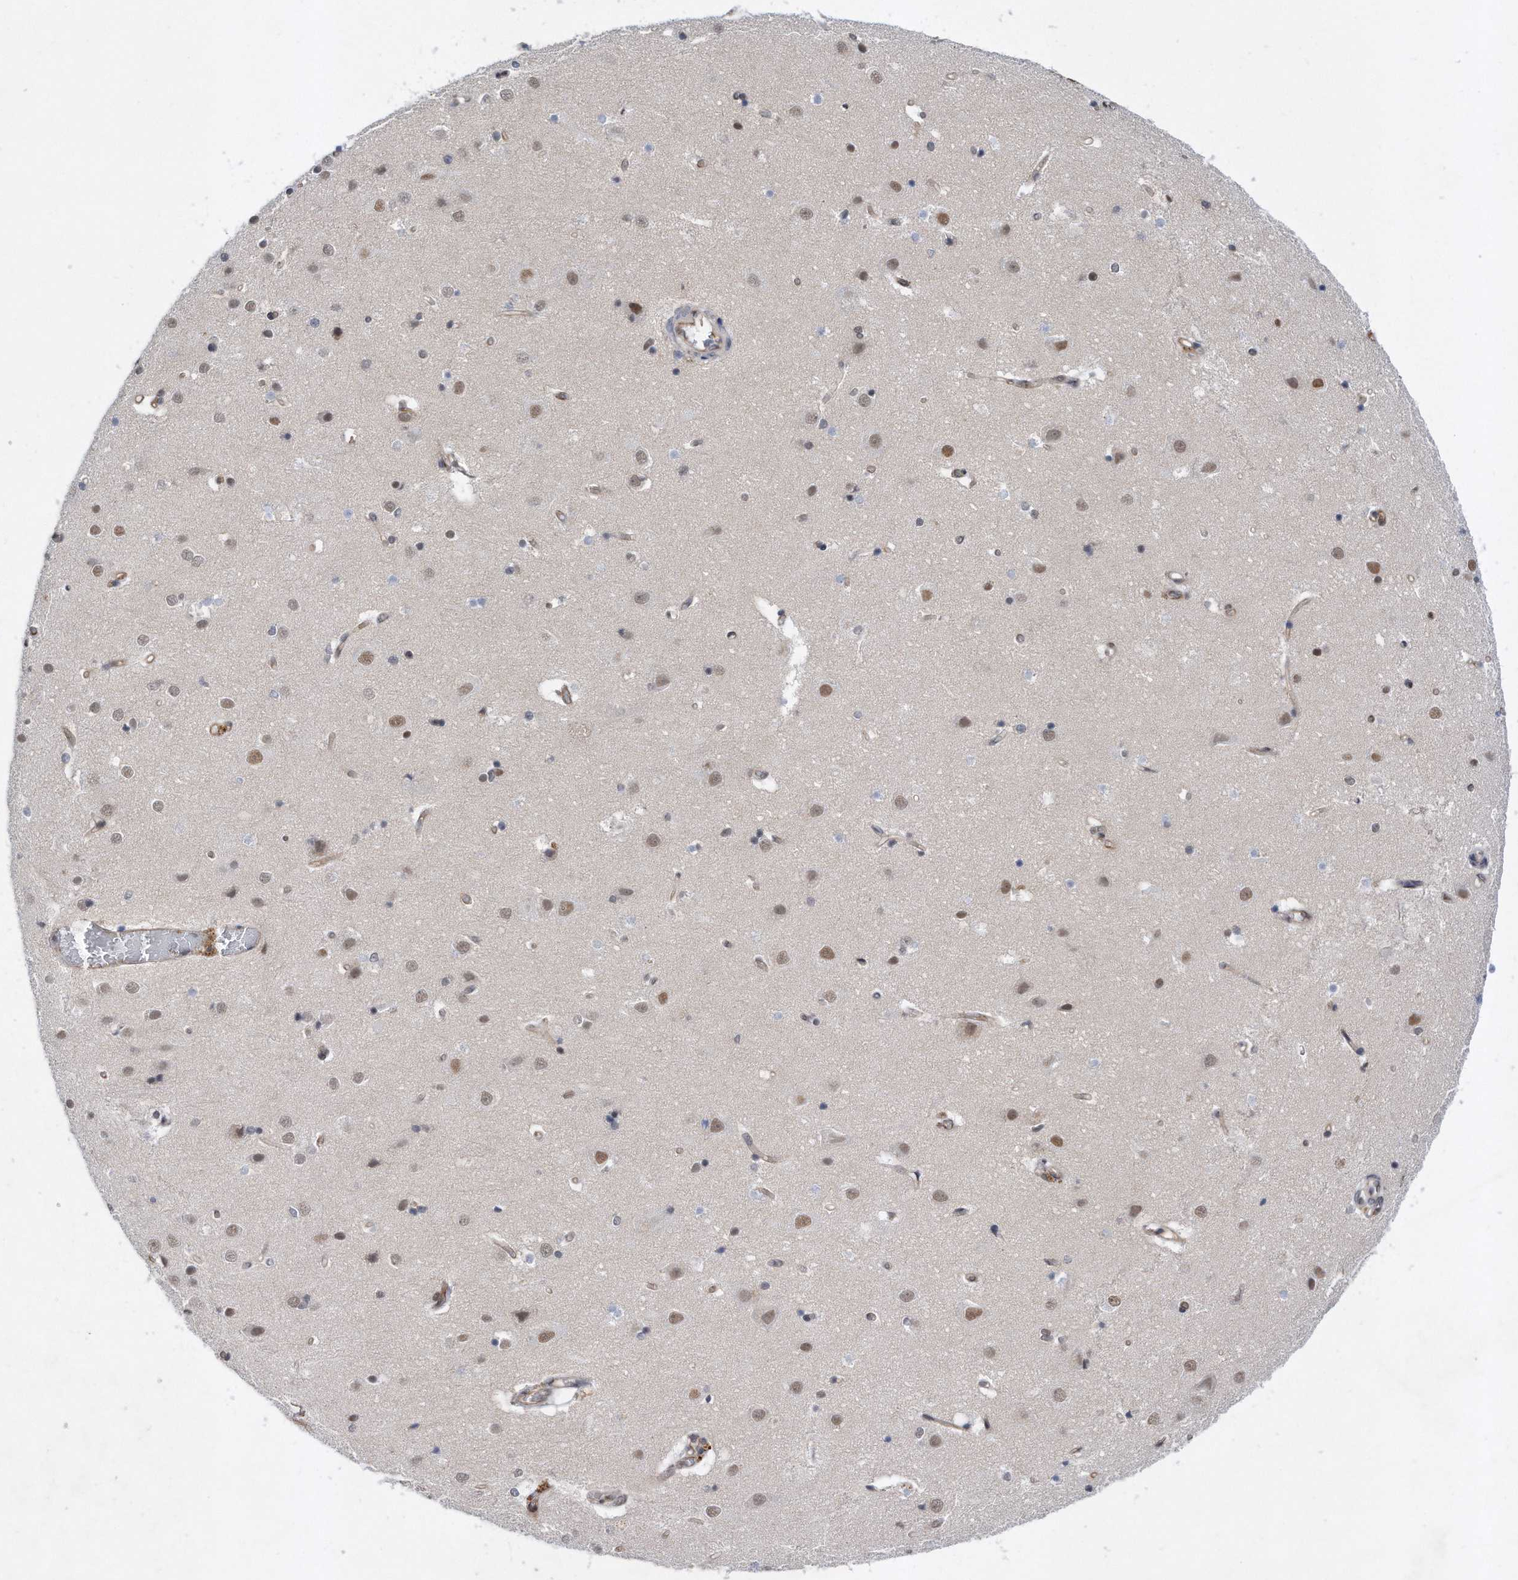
{"staining": {"intensity": "weak", "quantity": ">75%", "location": "cytoplasmic/membranous"}, "tissue": "cerebral cortex", "cell_type": "Endothelial cells", "image_type": "normal", "snomed": [{"axis": "morphology", "description": "Normal tissue, NOS"}, {"axis": "topography", "description": "Cerebral cortex"}], "caption": "A high-resolution micrograph shows immunohistochemistry (IHC) staining of normal cerebral cortex, which exhibits weak cytoplasmic/membranous positivity in about >75% of endothelial cells.", "gene": "TP53INP1", "patient": {"sex": "male", "age": 54}}